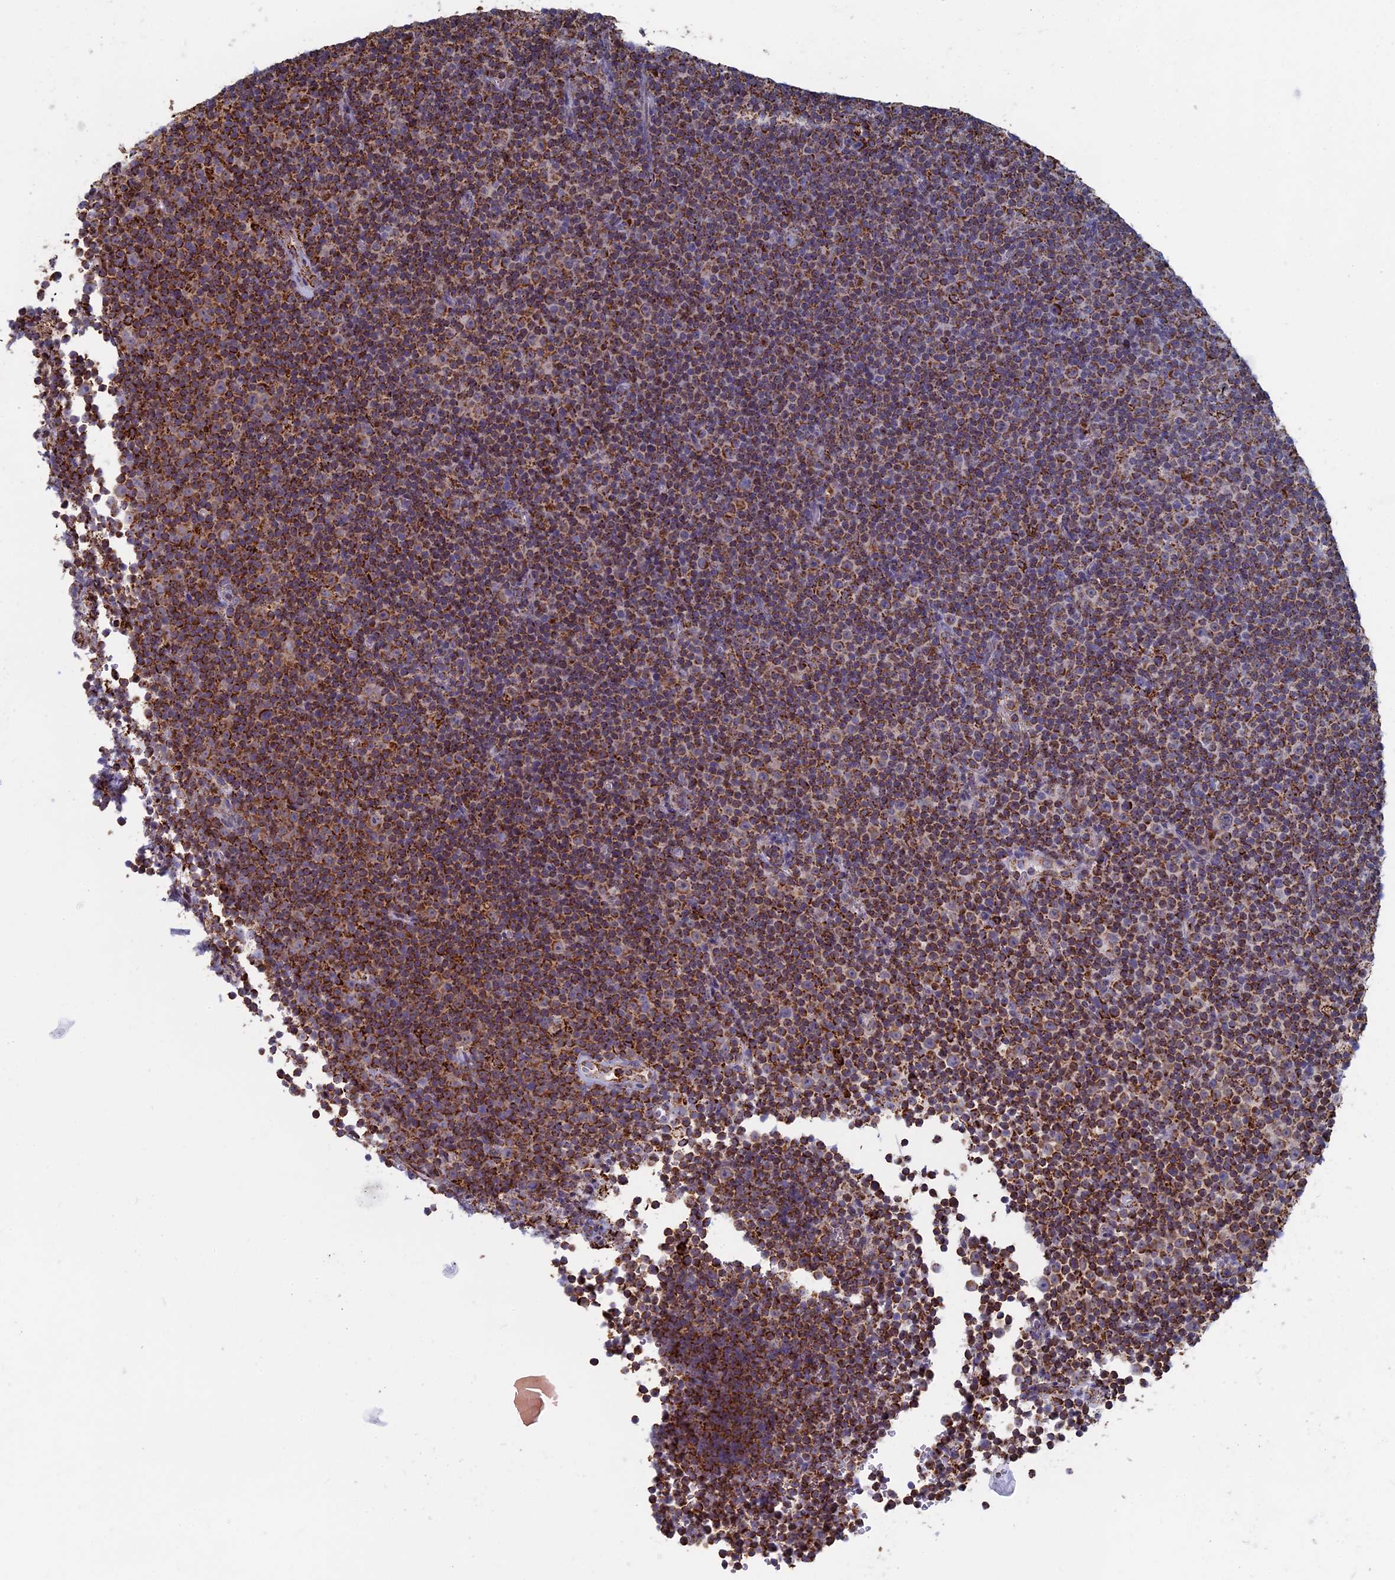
{"staining": {"intensity": "moderate", "quantity": ">75%", "location": "cytoplasmic/membranous"}, "tissue": "lymphoma", "cell_type": "Tumor cells", "image_type": "cancer", "snomed": [{"axis": "morphology", "description": "Malignant lymphoma, non-Hodgkin's type, Low grade"}, {"axis": "topography", "description": "Lymph node"}], "caption": "Tumor cells reveal medium levels of moderate cytoplasmic/membranous positivity in approximately >75% of cells in human lymphoma.", "gene": "SEC24D", "patient": {"sex": "female", "age": 67}}